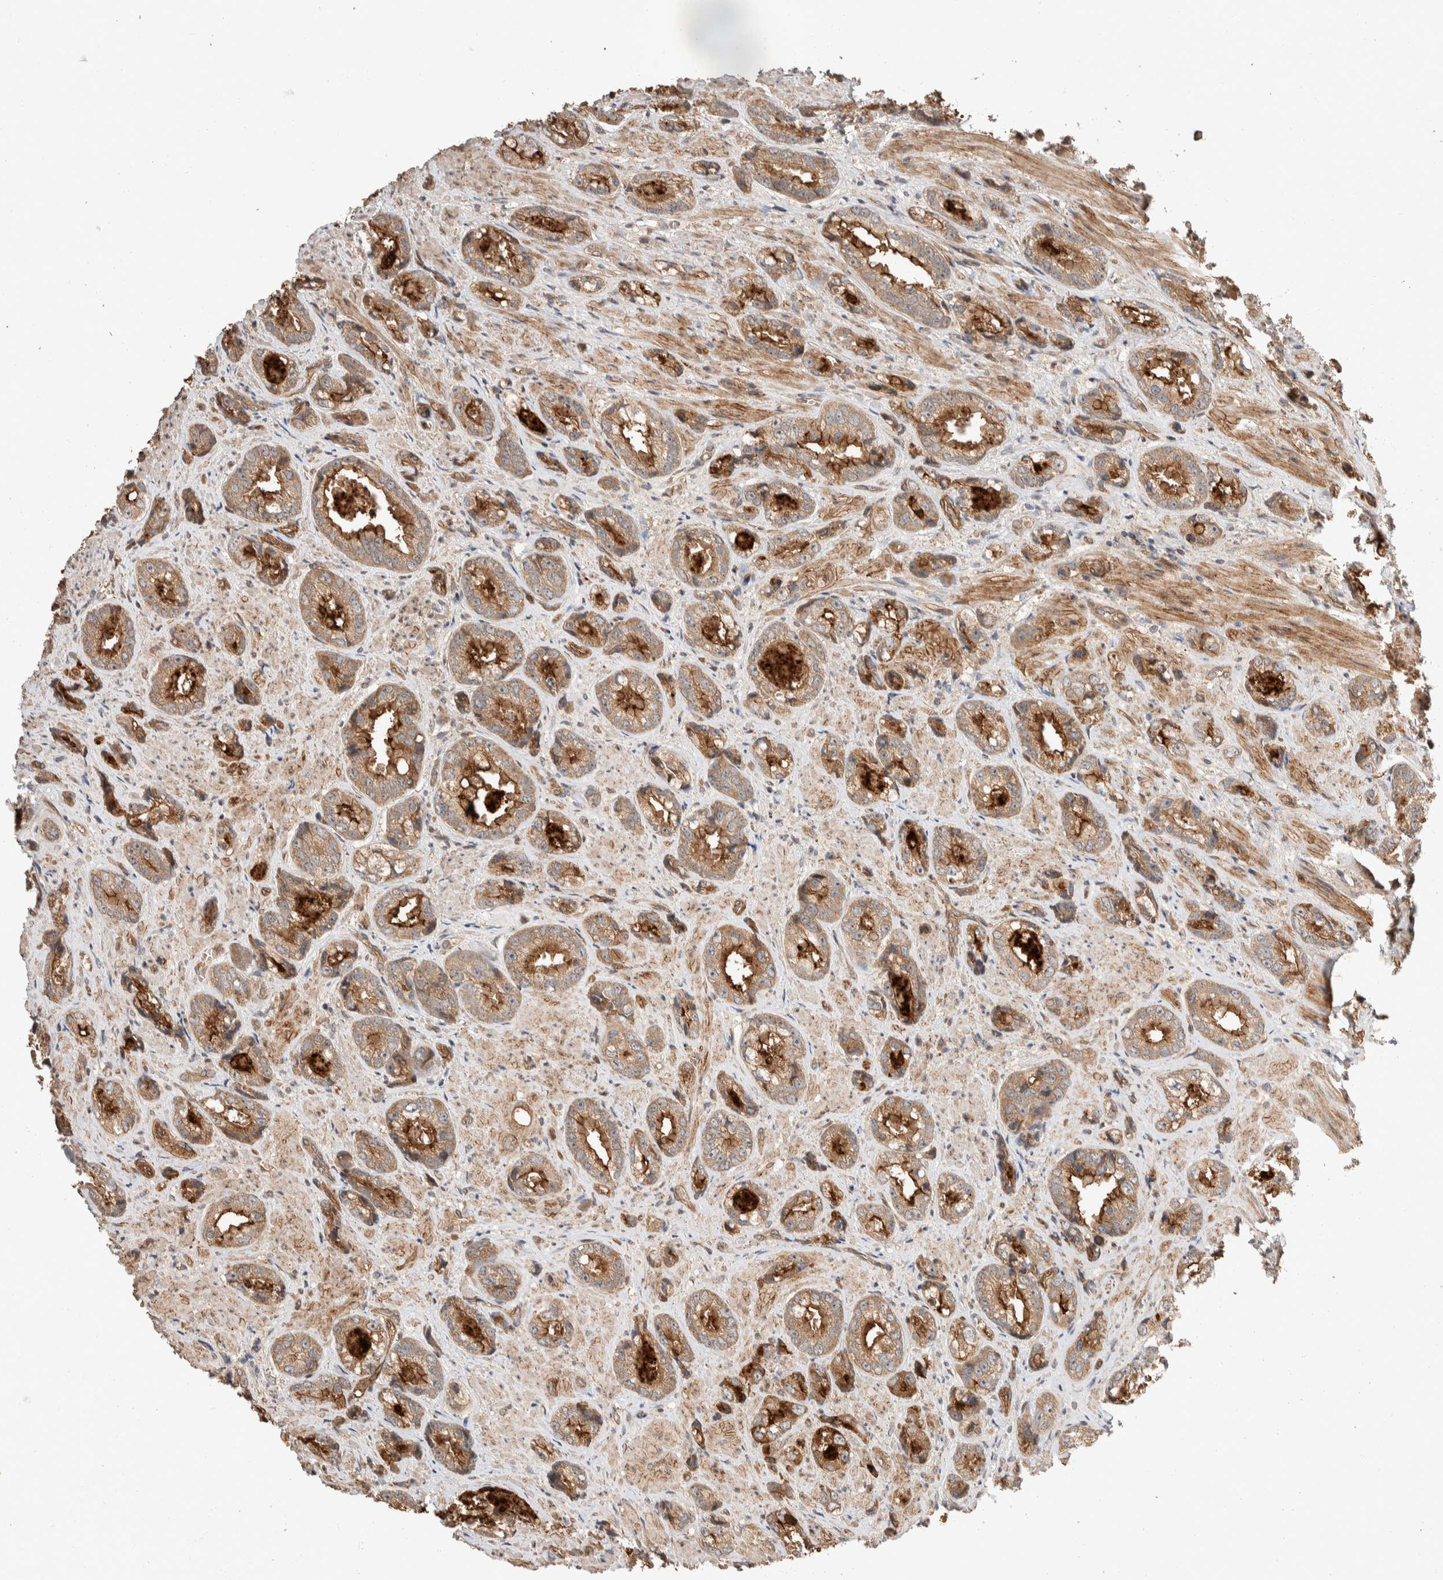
{"staining": {"intensity": "moderate", "quantity": ">75%", "location": "cytoplasmic/membranous"}, "tissue": "prostate cancer", "cell_type": "Tumor cells", "image_type": "cancer", "snomed": [{"axis": "morphology", "description": "Adenocarcinoma, High grade"}, {"axis": "topography", "description": "Prostate"}], "caption": "Tumor cells show moderate cytoplasmic/membranous positivity in approximately >75% of cells in prostate adenocarcinoma (high-grade).", "gene": "ERC1", "patient": {"sex": "male", "age": 61}}